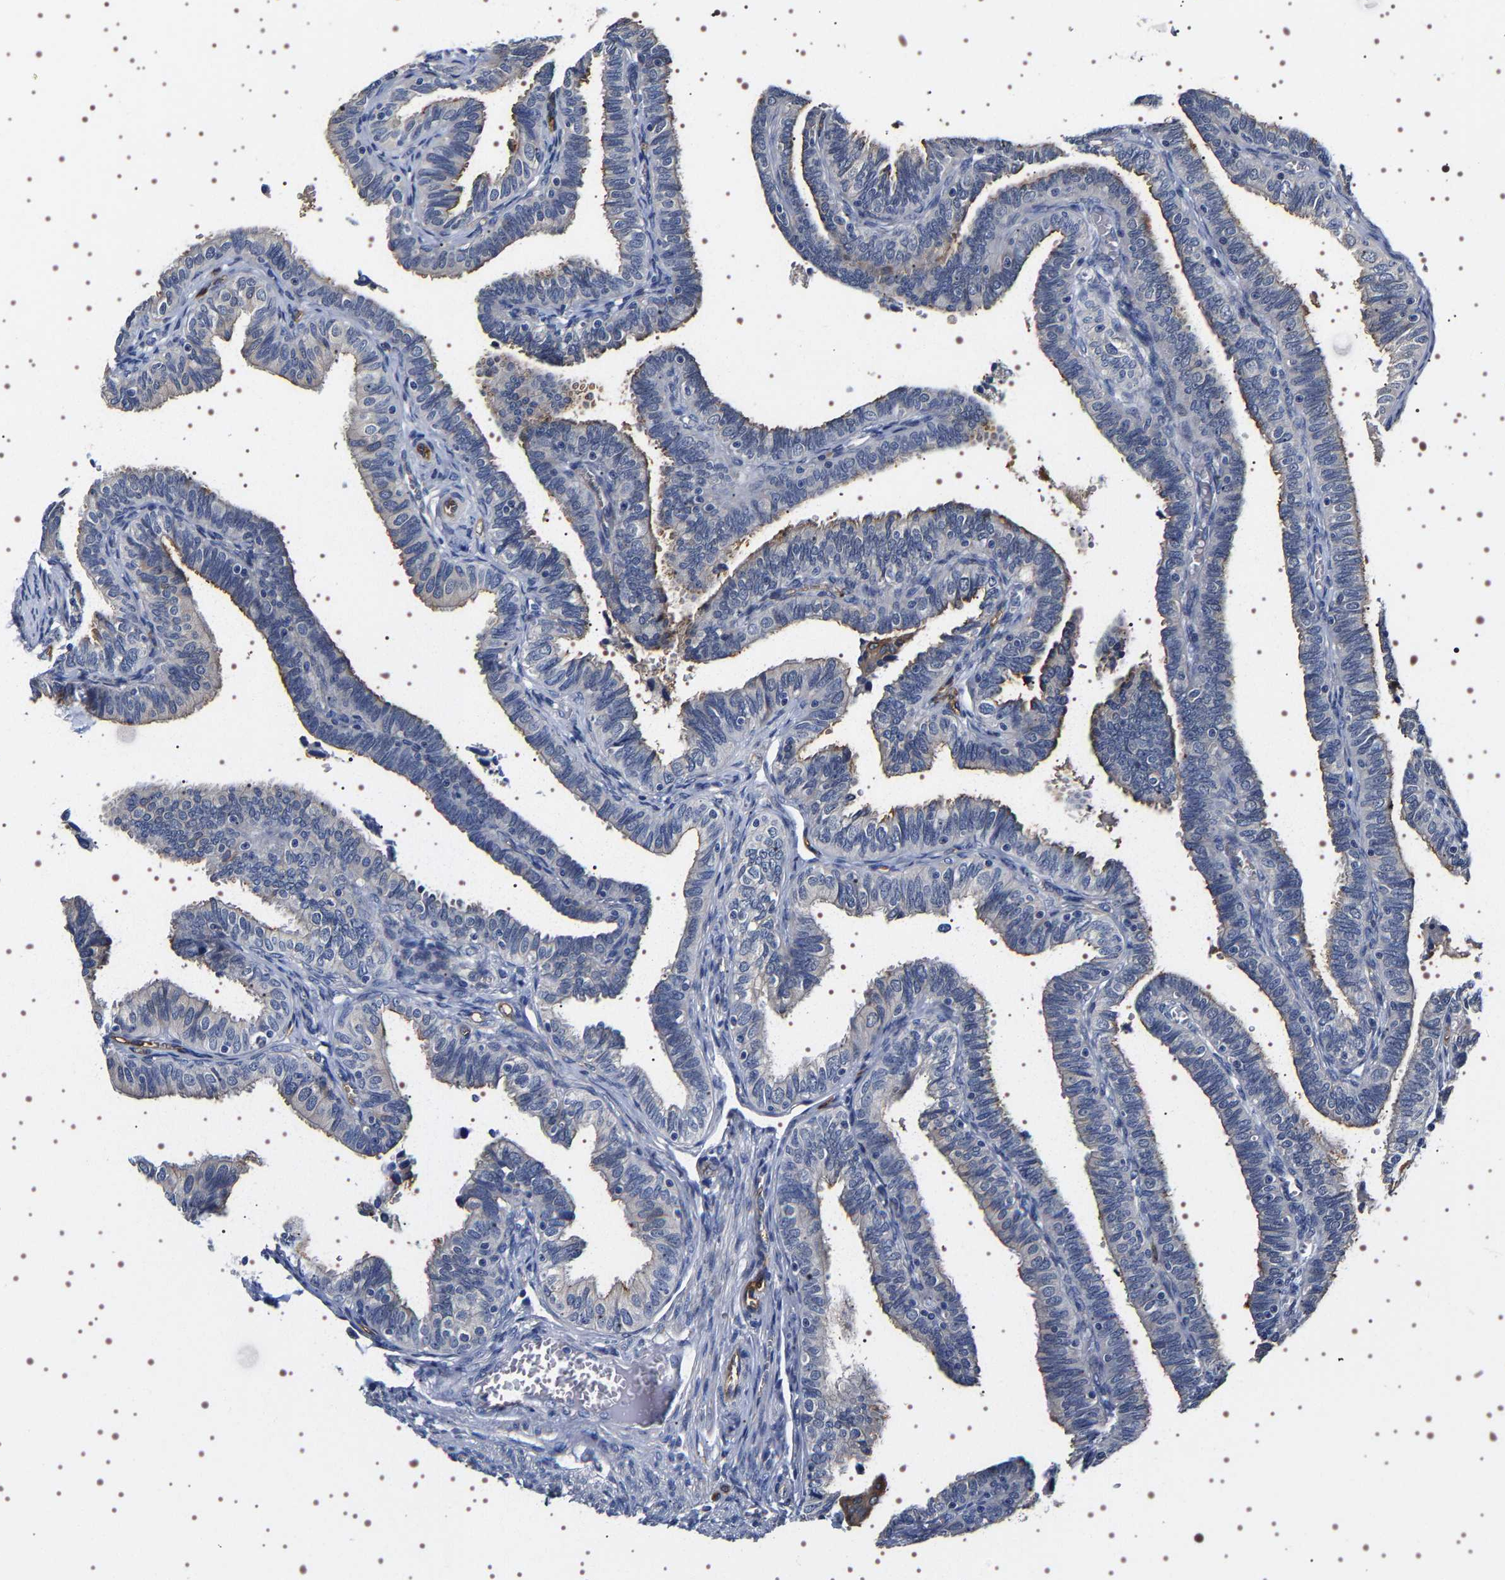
{"staining": {"intensity": "weak", "quantity": "25%-75%", "location": "cytoplasmic/membranous"}, "tissue": "fallopian tube", "cell_type": "Glandular cells", "image_type": "normal", "snomed": [{"axis": "morphology", "description": "Normal tissue, NOS"}, {"axis": "topography", "description": "Fallopian tube"}], "caption": "The immunohistochemical stain highlights weak cytoplasmic/membranous expression in glandular cells of benign fallopian tube.", "gene": "ALPL", "patient": {"sex": "female", "age": 46}}